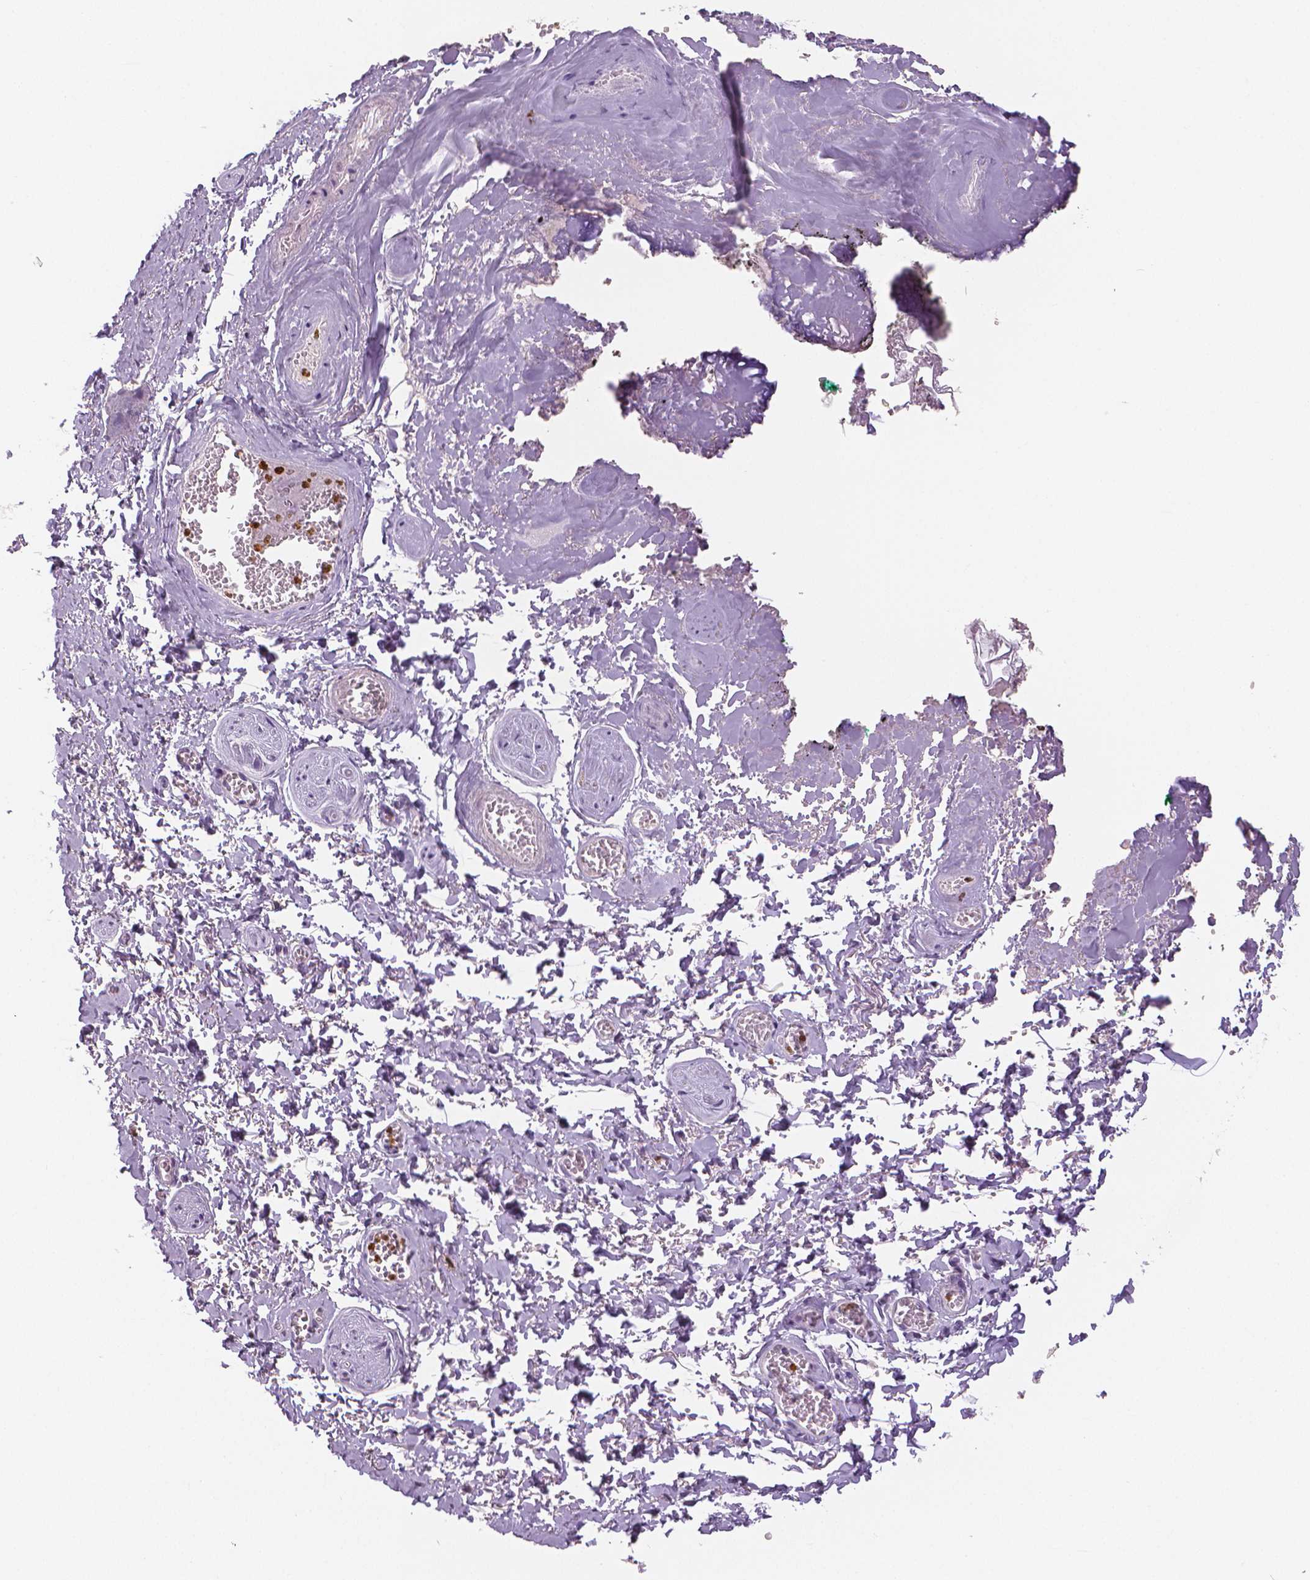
{"staining": {"intensity": "negative", "quantity": "none", "location": "none"}, "tissue": "adipose tissue", "cell_type": "Adipocytes", "image_type": "normal", "snomed": [{"axis": "morphology", "description": "Normal tissue, NOS"}, {"axis": "topography", "description": "Vulva"}, {"axis": "topography", "description": "Peripheral nerve tissue"}], "caption": "Adipocytes are negative for protein expression in benign human adipose tissue. Nuclei are stained in blue.", "gene": "MKI67", "patient": {"sex": "female", "age": 66}}